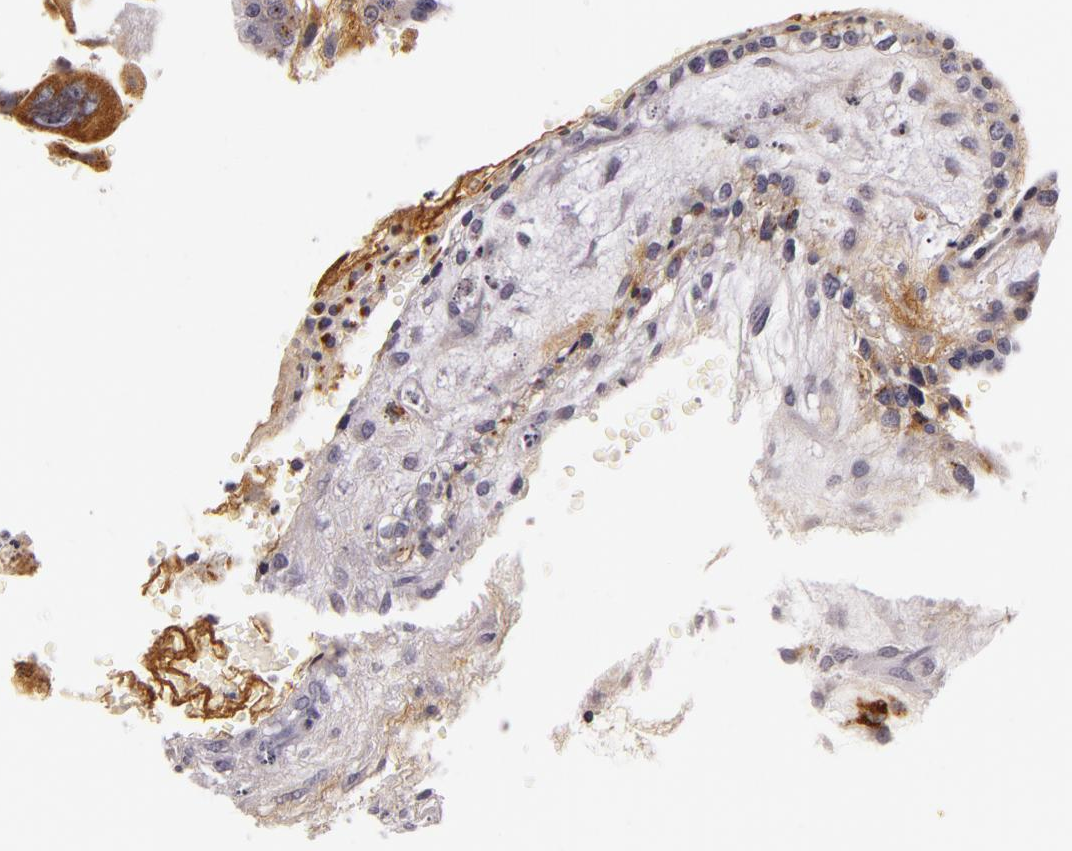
{"staining": {"intensity": "negative", "quantity": "none", "location": "none"}, "tissue": "placenta", "cell_type": "Trophoblastic cells", "image_type": "normal", "snomed": [{"axis": "morphology", "description": "Normal tissue, NOS"}, {"axis": "topography", "description": "Placenta"}], "caption": "Image shows no protein expression in trophoblastic cells of unremarkable placenta.", "gene": "LGALS3BP", "patient": {"sex": "female", "age": 34}}